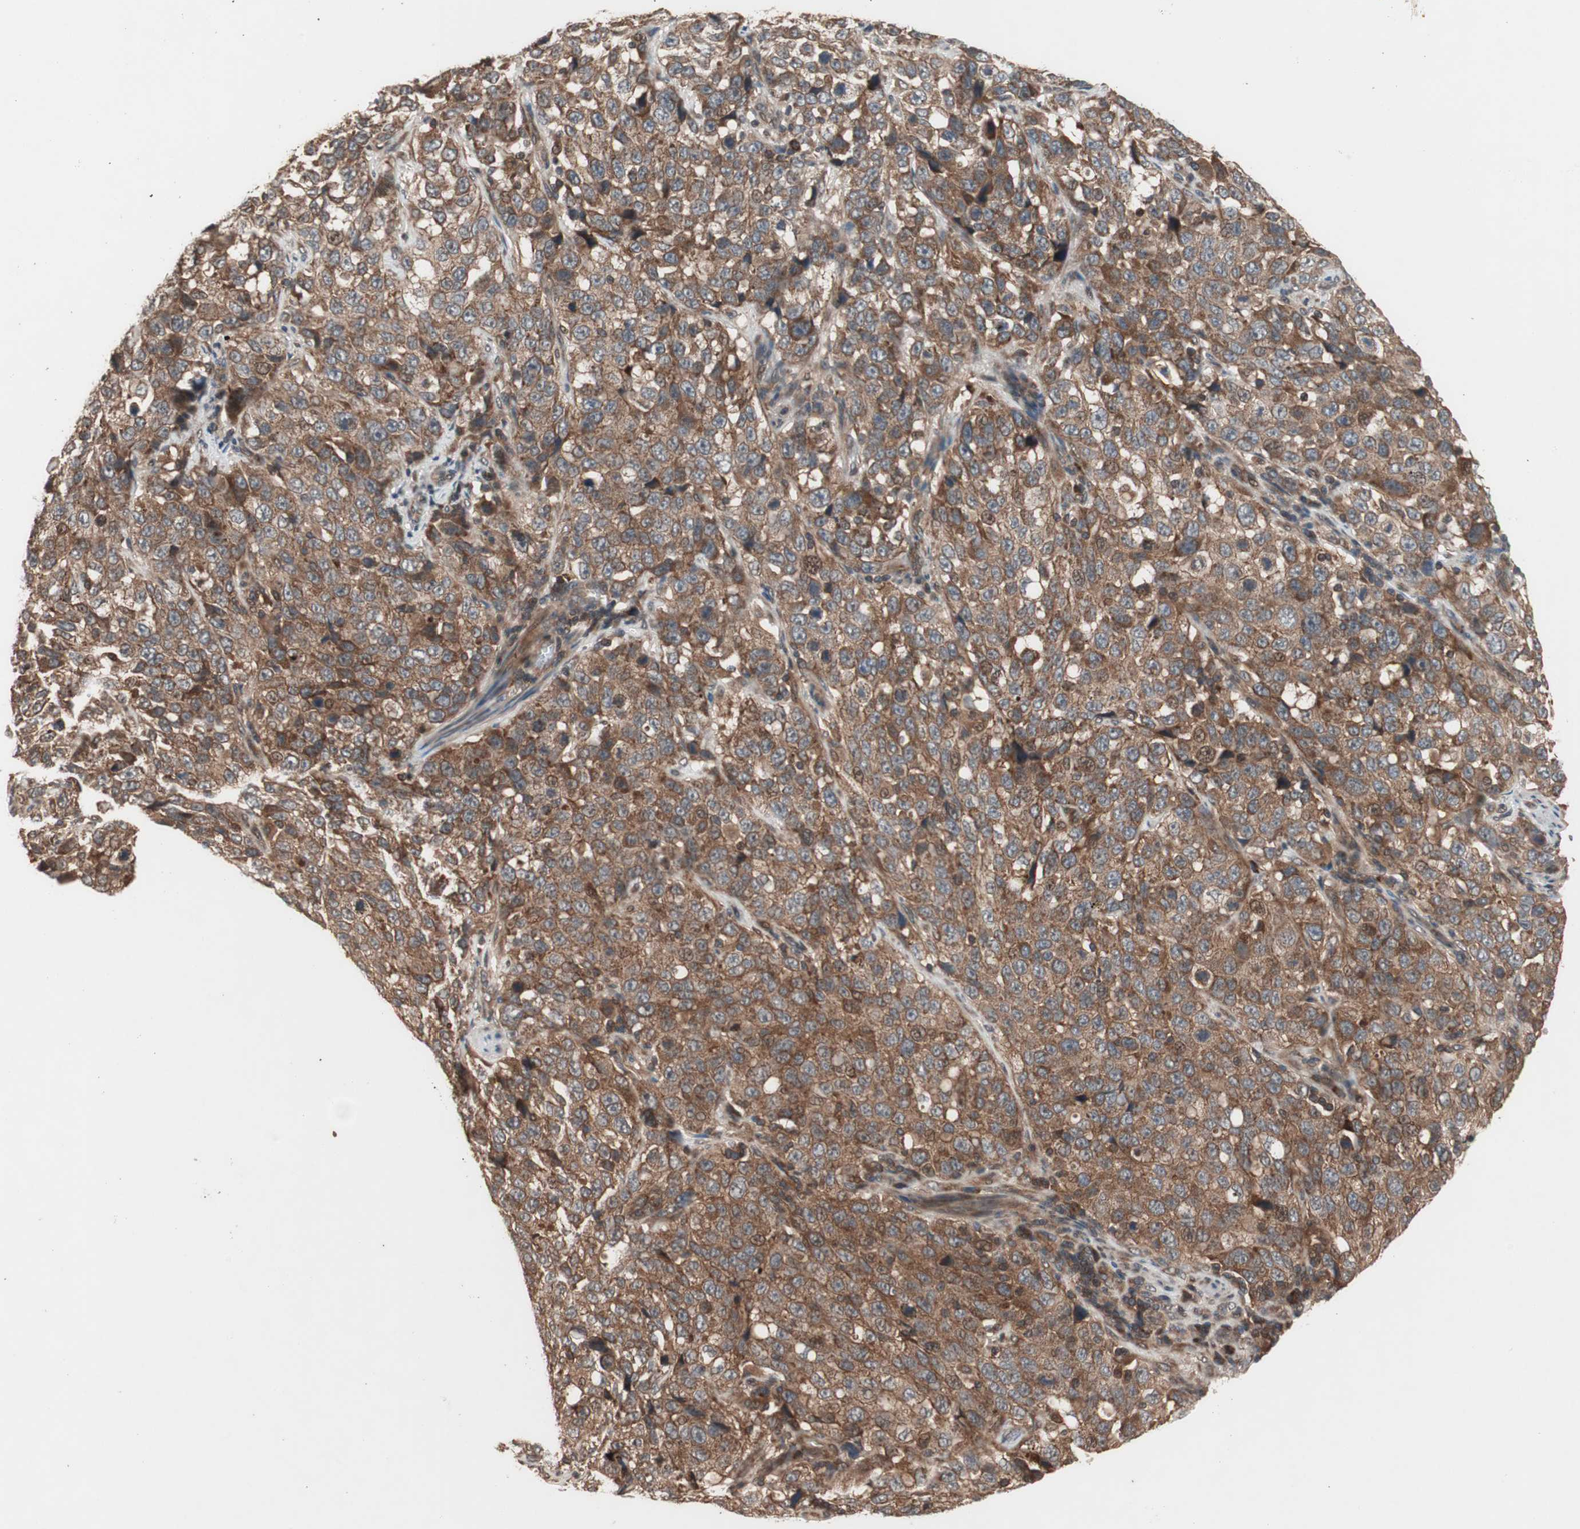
{"staining": {"intensity": "strong", "quantity": ">75%", "location": "cytoplasmic/membranous"}, "tissue": "stomach cancer", "cell_type": "Tumor cells", "image_type": "cancer", "snomed": [{"axis": "morphology", "description": "Normal tissue, NOS"}, {"axis": "morphology", "description": "Adenocarcinoma, NOS"}, {"axis": "topography", "description": "Stomach"}], "caption": "DAB (3,3'-diaminobenzidine) immunohistochemical staining of human adenocarcinoma (stomach) reveals strong cytoplasmic/membranous protein staining in about >75% of tumor cells. (brown staining indicates protein expression, while blue staining denotes nuclei).", "gene": "NF2", "patient": {"sex": "male", "age": 48}}